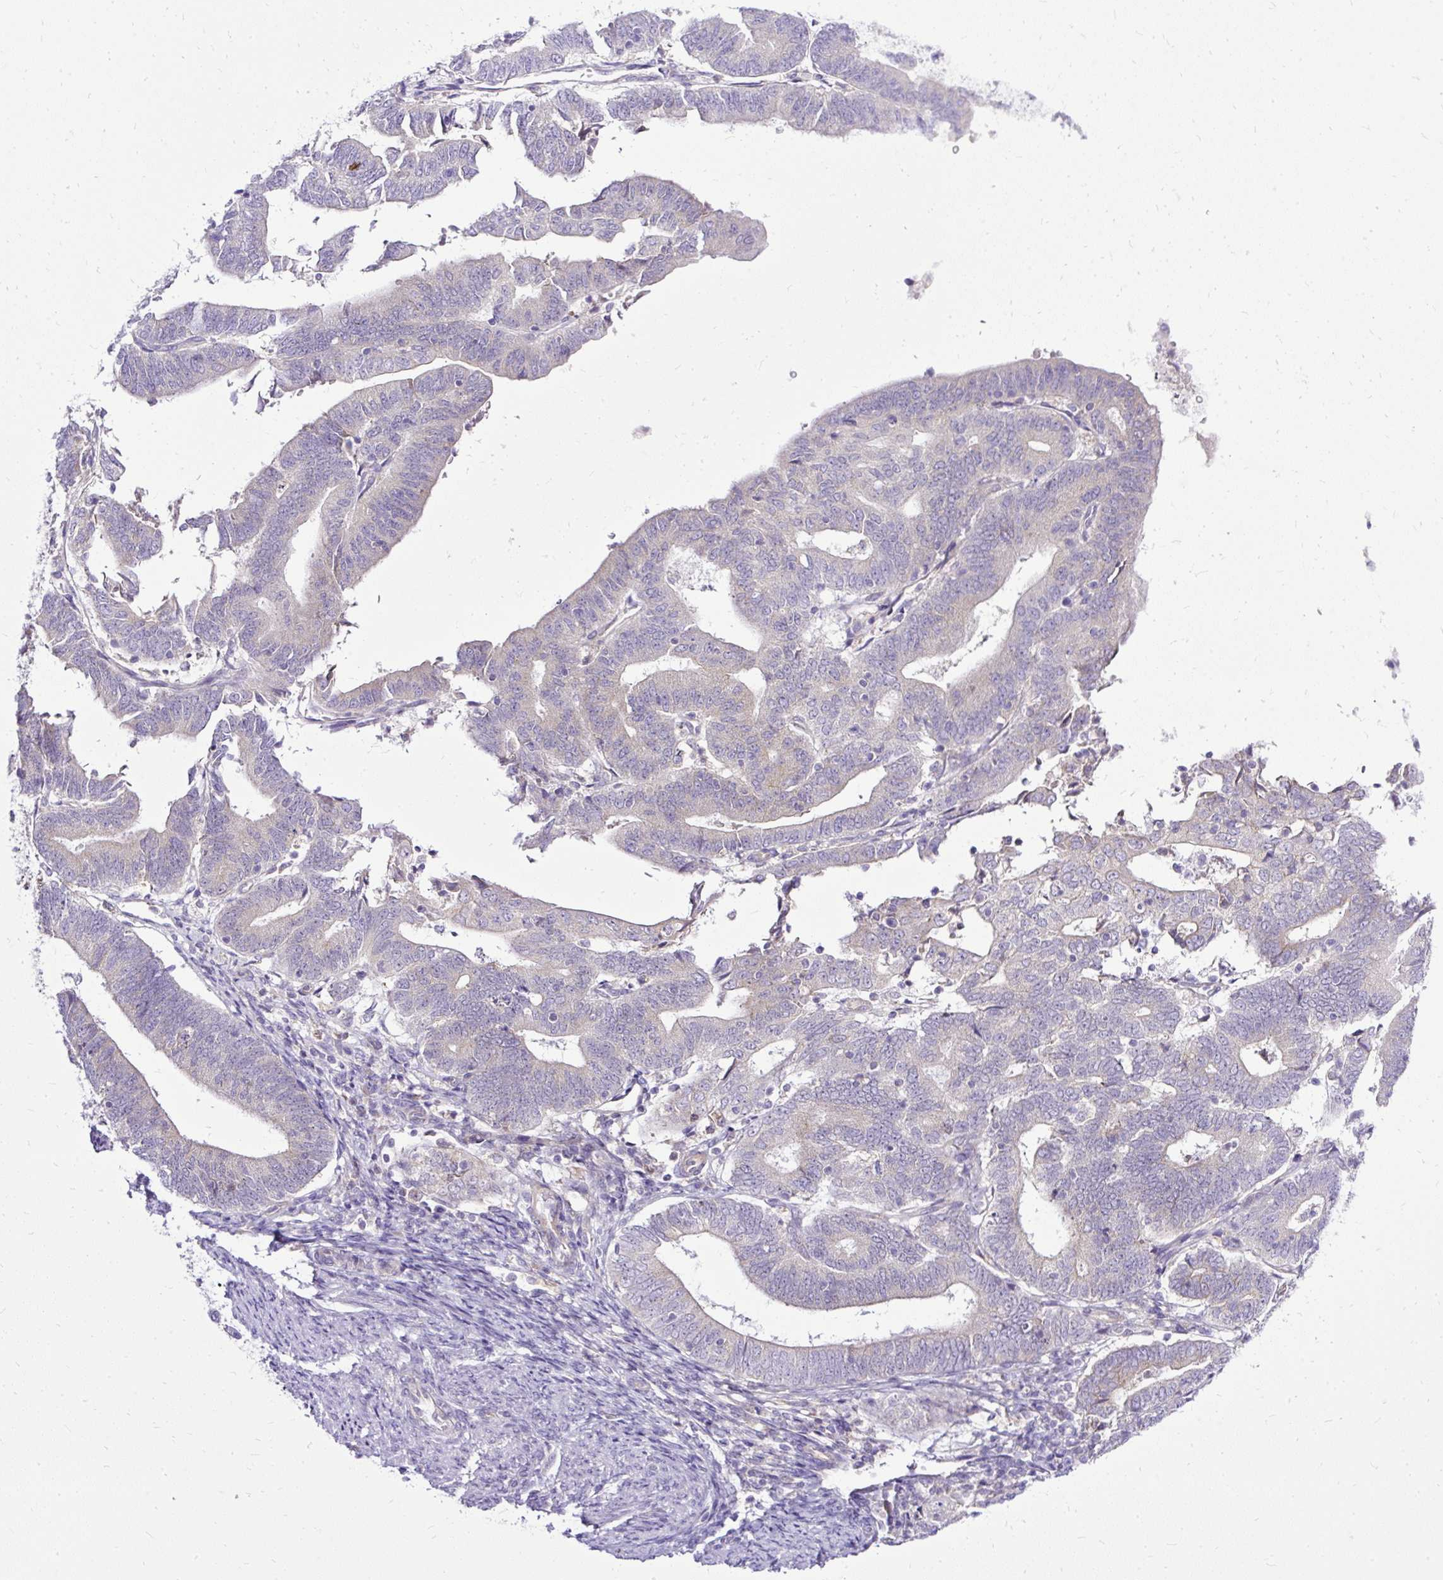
{"staining": {"intensity": "weak", "quantity": "25%-75%", "location": "cytoplasmic/membranous"}, "tissue": "endometrial cancer", "cell_type": "Tumor cells", "image_type": "cancer", "snomed": [{"axis": "morphology", "description": "Adenocarcinoma, NOS"}, {"axis": "topography", "description": "Endometrium"}], "caption": "Endometrial cancer (adenocarcinoma) tissue demonstrates weak cytoplasmic/membranous positivity in about 25%-75% of tumor cells", "gene": "AMFR", "patient": {"sex": "female", "age": 70}}